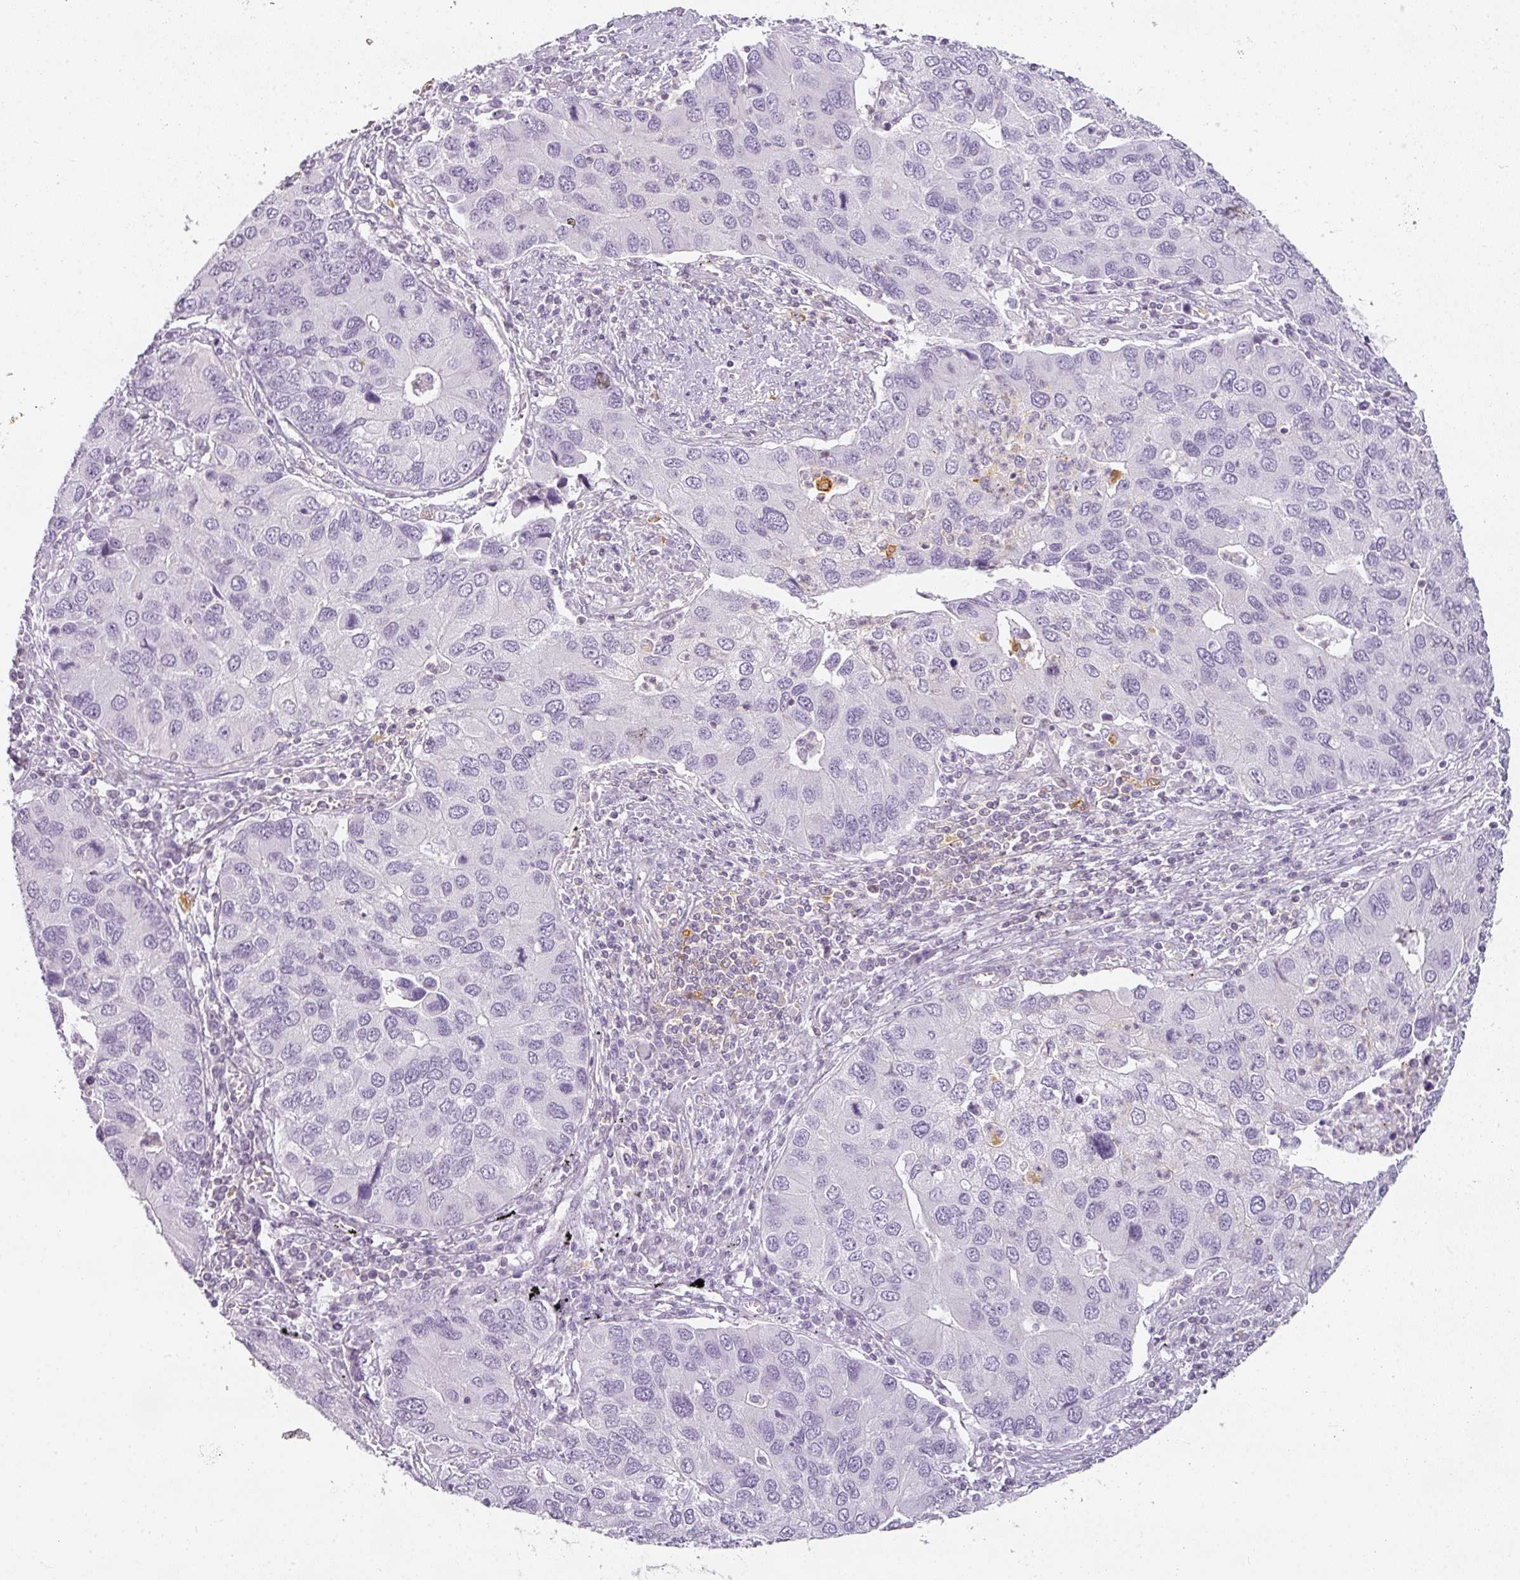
{"staining": {"intensity": "negative", "quantity": "none", "location": "none"}, "tissue": "lung cancer", "cell_type": "Tumor cells", "image_type": "cancer", "snomed": [{"axis": "morphology", "description": "Aneuploidy"}, {"axis": "morphology", "description": "Adenocarcinoma, NOS"}, {"axis": "topography", "description": "Lymph node"}, {"axis": "topography", "description": "Lung"}], "caption": "Immunohistochemistry (IHC) of human lung cancer reveals no positivity in tumor cells.", "gene": "TMEM42", "patient": {"sex": "female", "age": 74}}